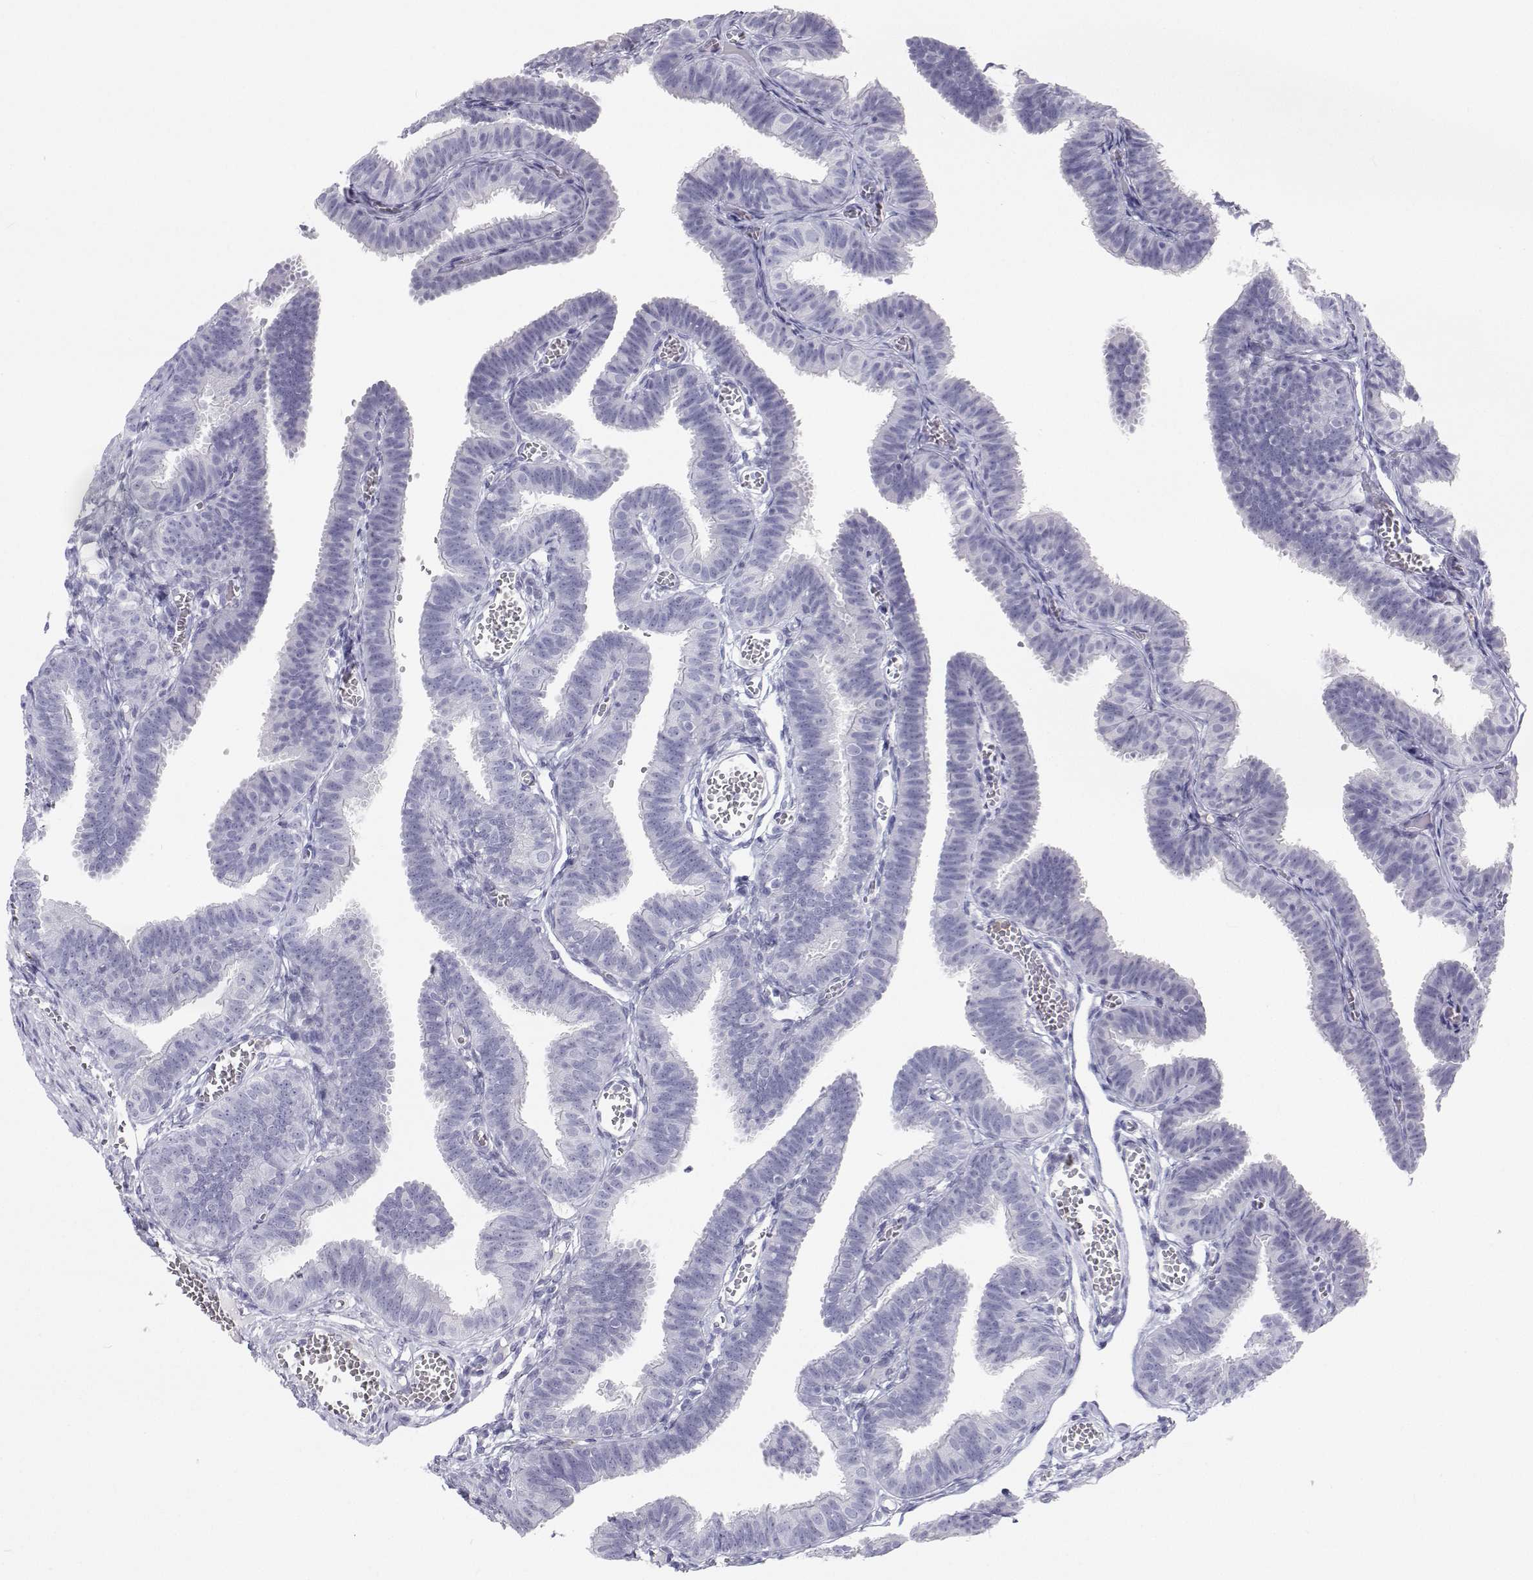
{"staining": {"intensity": "negative", "quantity": "none", "location": "none"}, "tissue": "fallopian tube", "cell_type": "Glandular cells", "image_type": "normal", "snomed": [{"axis": "morphology", "description": "Normal tissue, NOS"}, {"axis": "topography", "description": "Fallopian tube"}], "caption": "Immunohistochemical staining of normal human fallopian tube shows no significant staining in glandular cells. (Immunohistochemistry (ihc), brightfield microscopy, high magnification).", "gene": "SFTPB", "patient": {"sex": "female", "age": 25}}